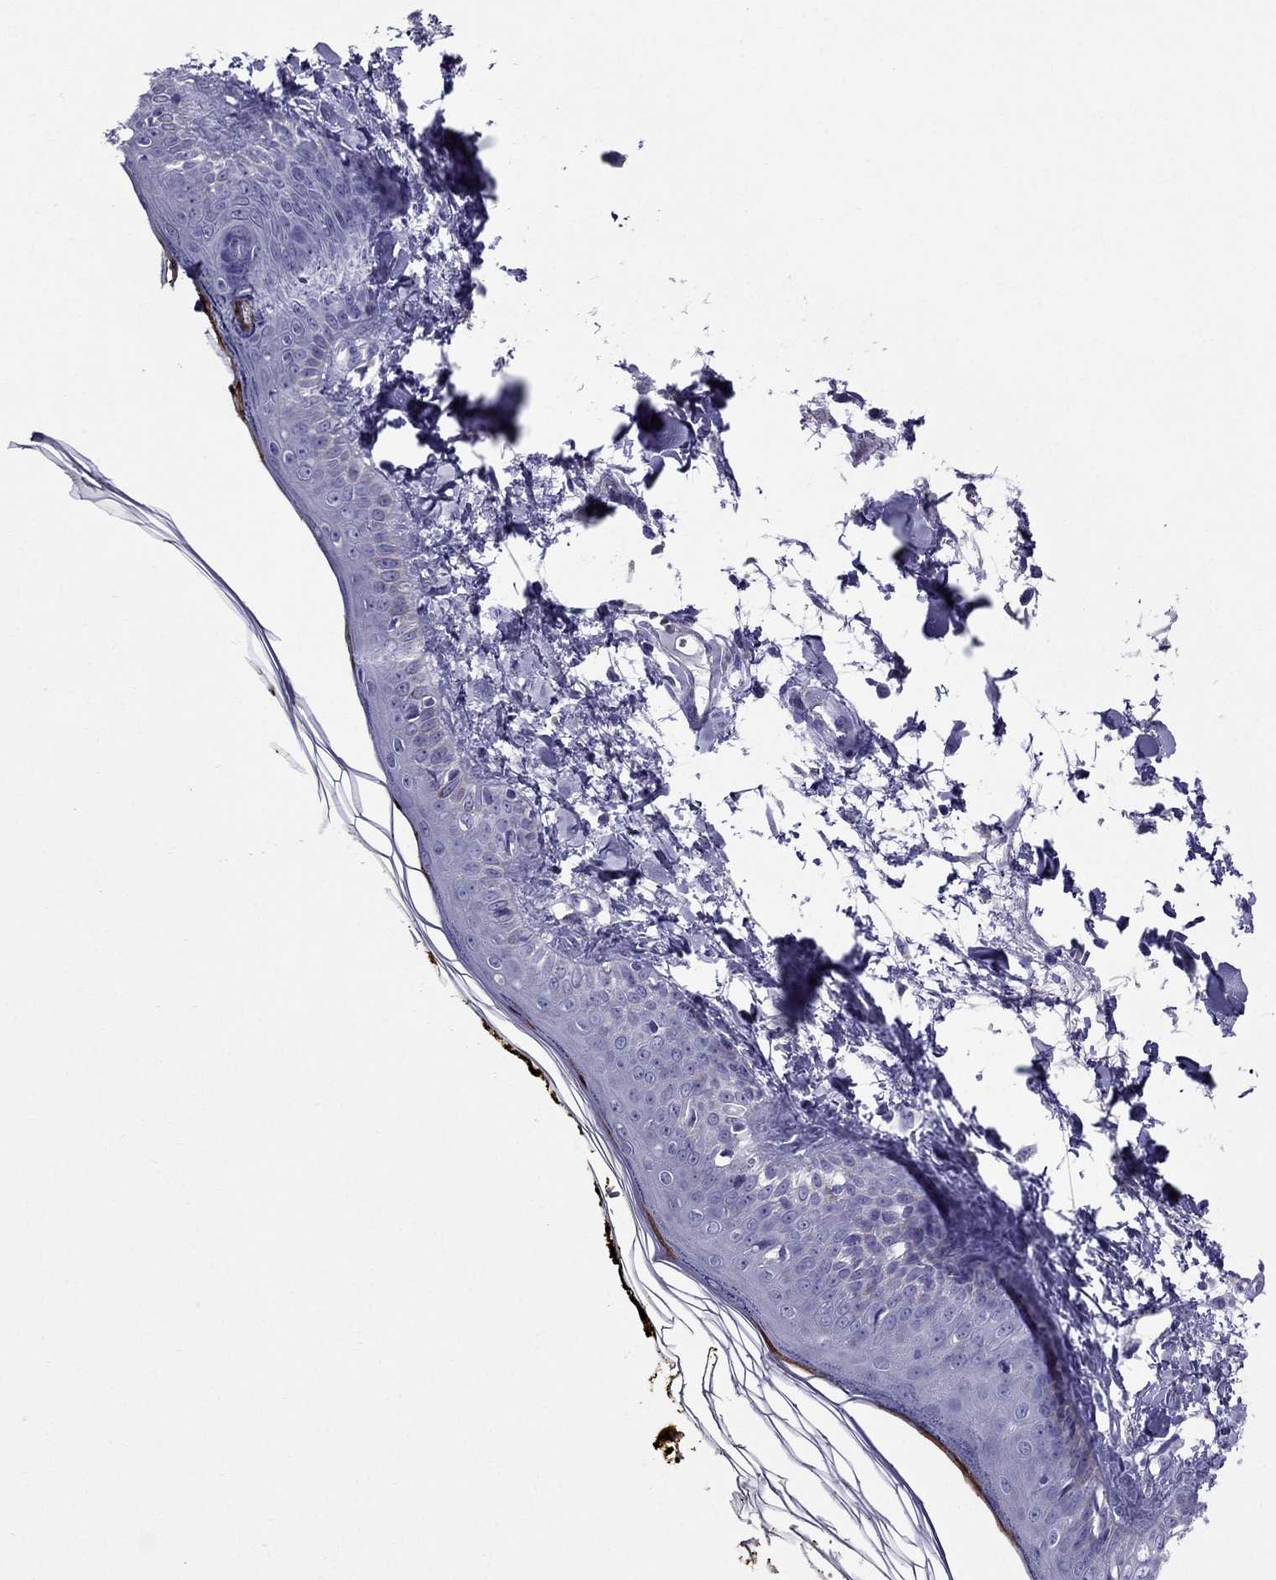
{"staining": {"intensity": "negative", "quantity": "none", "location": "none"}, "tissue": "skin", "cell_type": "Fibroblasts", "image_type": "normal", "snomed": [{"axis": "morphology", "description": "Normal tissue, NOS"}, {"axis": "topography", "description": "Skin"}], "caption": "Immunohistochemistry image of benign skin: human skin stained with DAB shows no significant protein staining in fibroblasts.", "gene": "GPR50", "patient": {"sex": "male", "age": 76}}